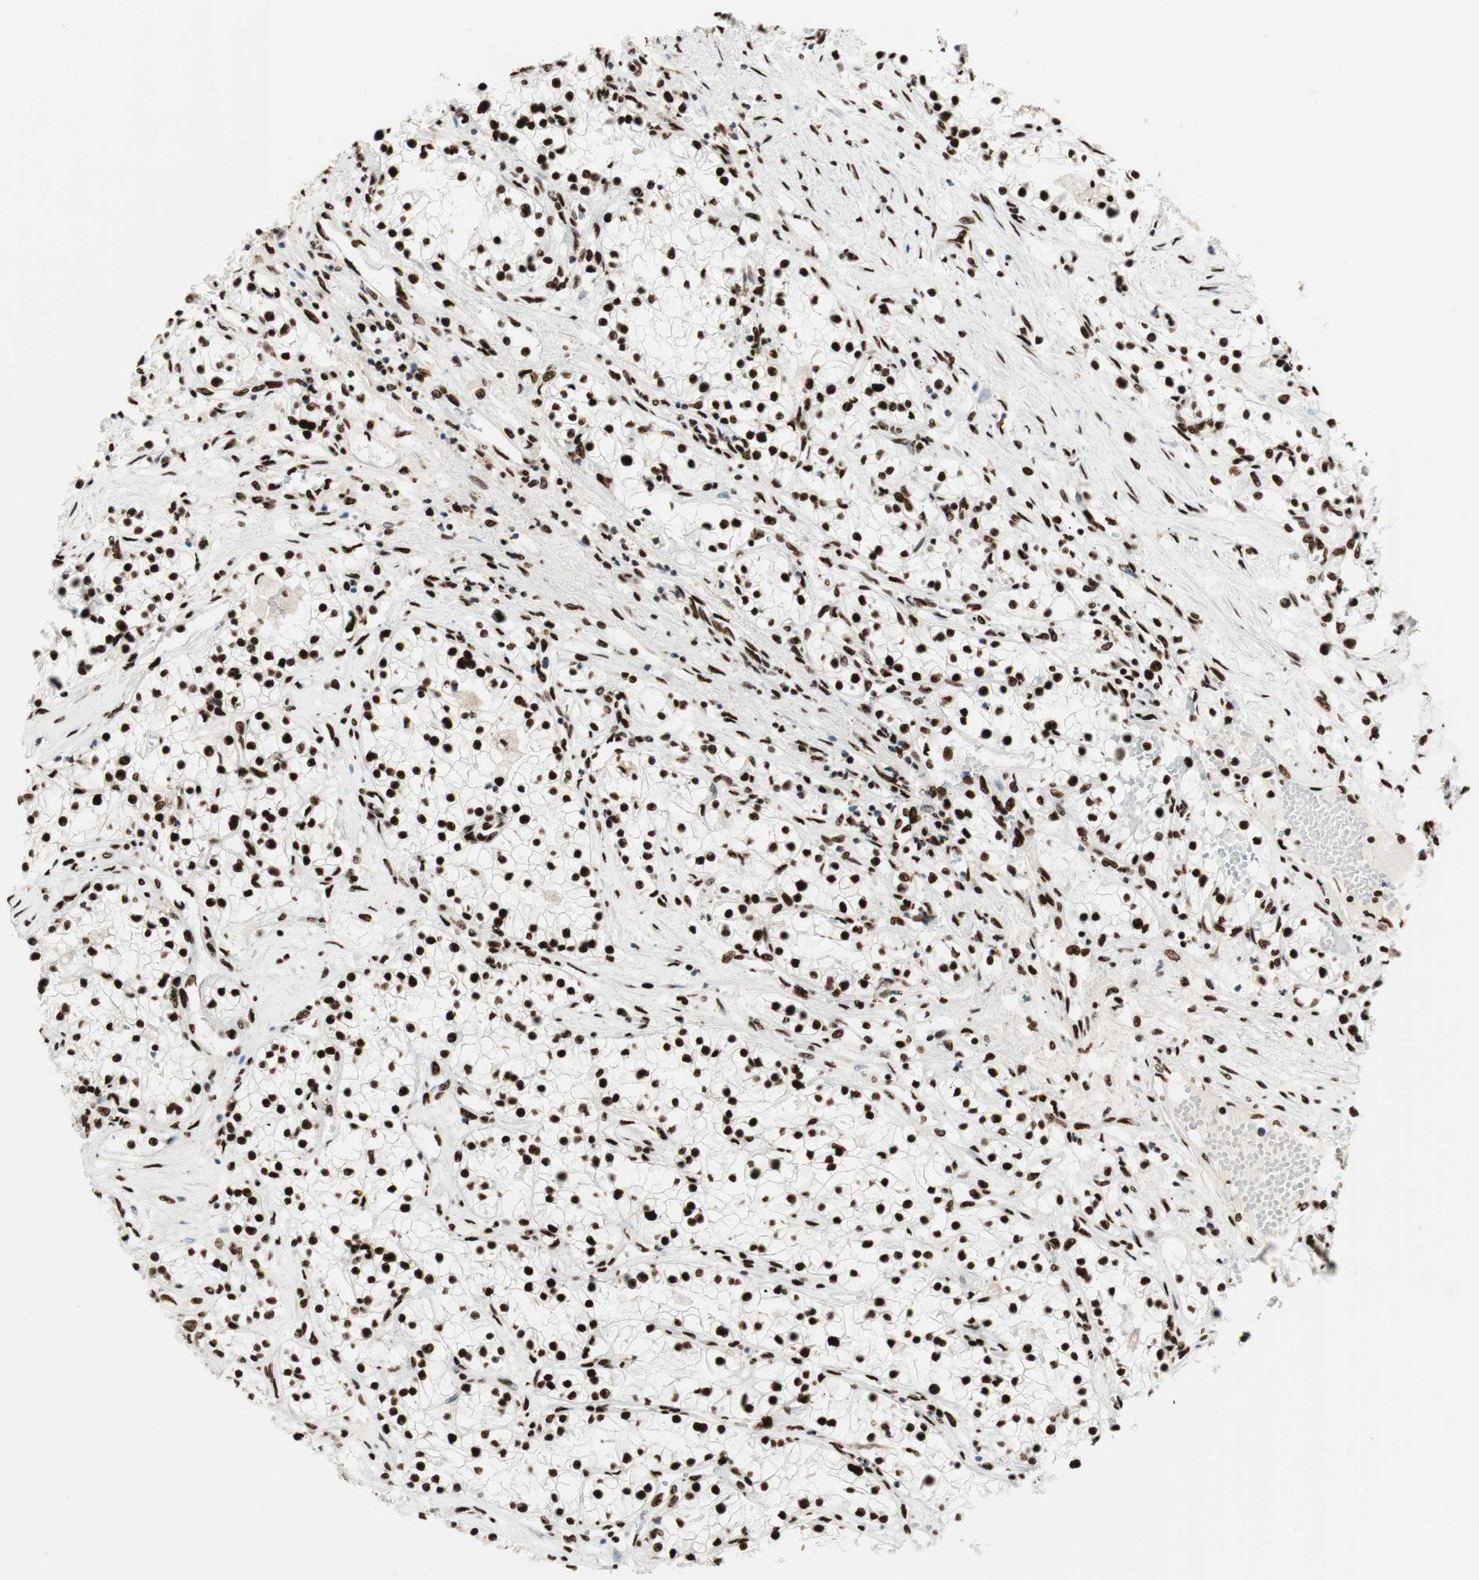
{"staining": {"intensity": "strong", "quantity": ">75%", "location": "nuclear"}, "tissue": "renal cancer", "cell_type": "Tumor cells", "image_type": "cancer", "snomed": [{"axis": "morphology", "description": "Adenocarcinoma, NOS"}, {"axis": "topography", "description": "Kidney"}], "caption": "A high-resolution image shows IHC staining of renal cancer, which displays strong nuclear staining in about >75% of tumor cells.", "gene": "PSME3", "patient": {"sex": "male", "age": 68}}